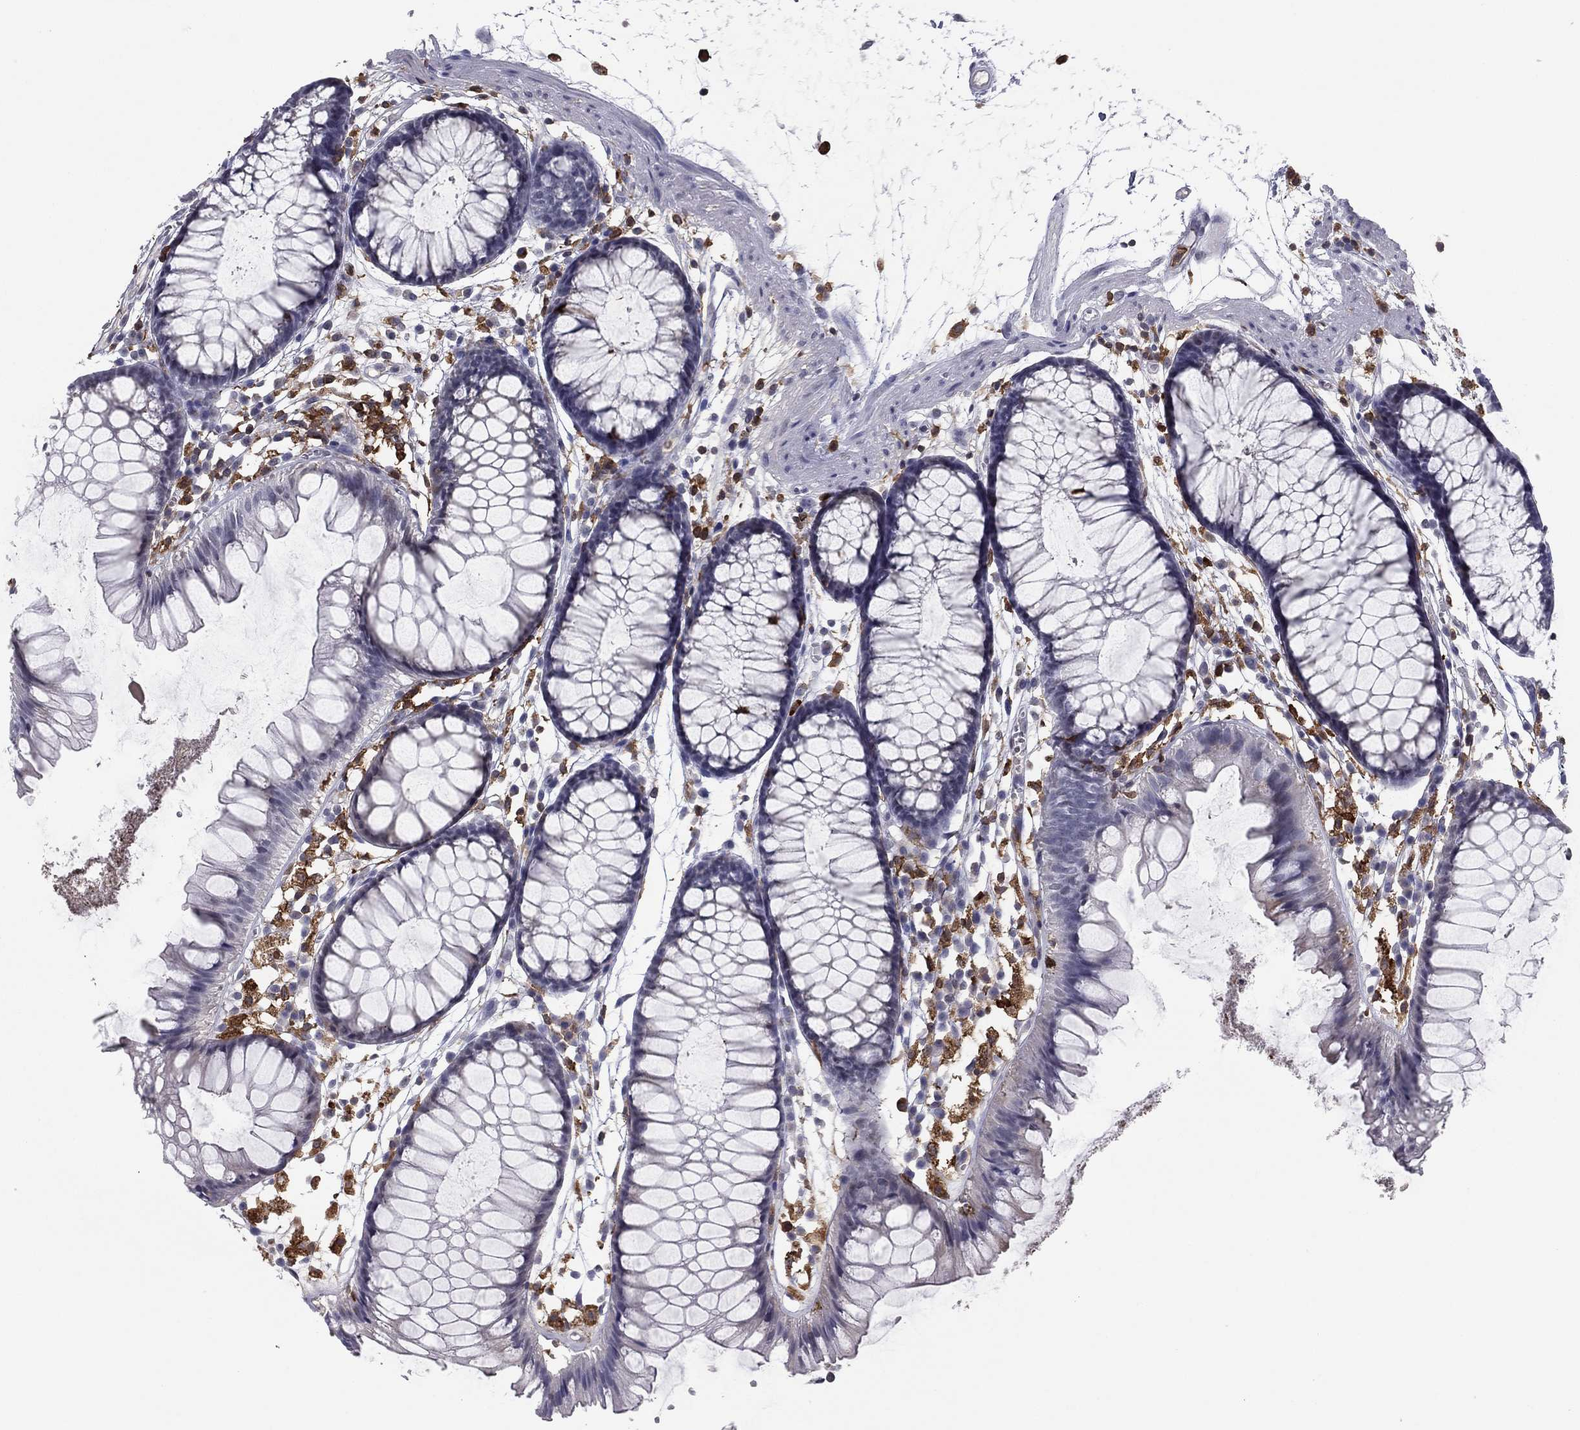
{"staining": {"intensity": "negative", "quantity": "none", "location": "none"}, "tissue": "colon", "cell_type": "Endothelial cells", "image_type": "normal", "snomed": [{"axis": "morphology", "description": "Normal tissue, NOS"}, {"axis": "morphology", "description": "Adenocarcinoma, NOS"}, {"axis": "topography", "description": "Colon"}], "caption": "Micrograph shows no significant protein positivity in endothelial cells of benign colon.", "gene": "PLCB2", "patient": {"sex": "male", "age": 65}}